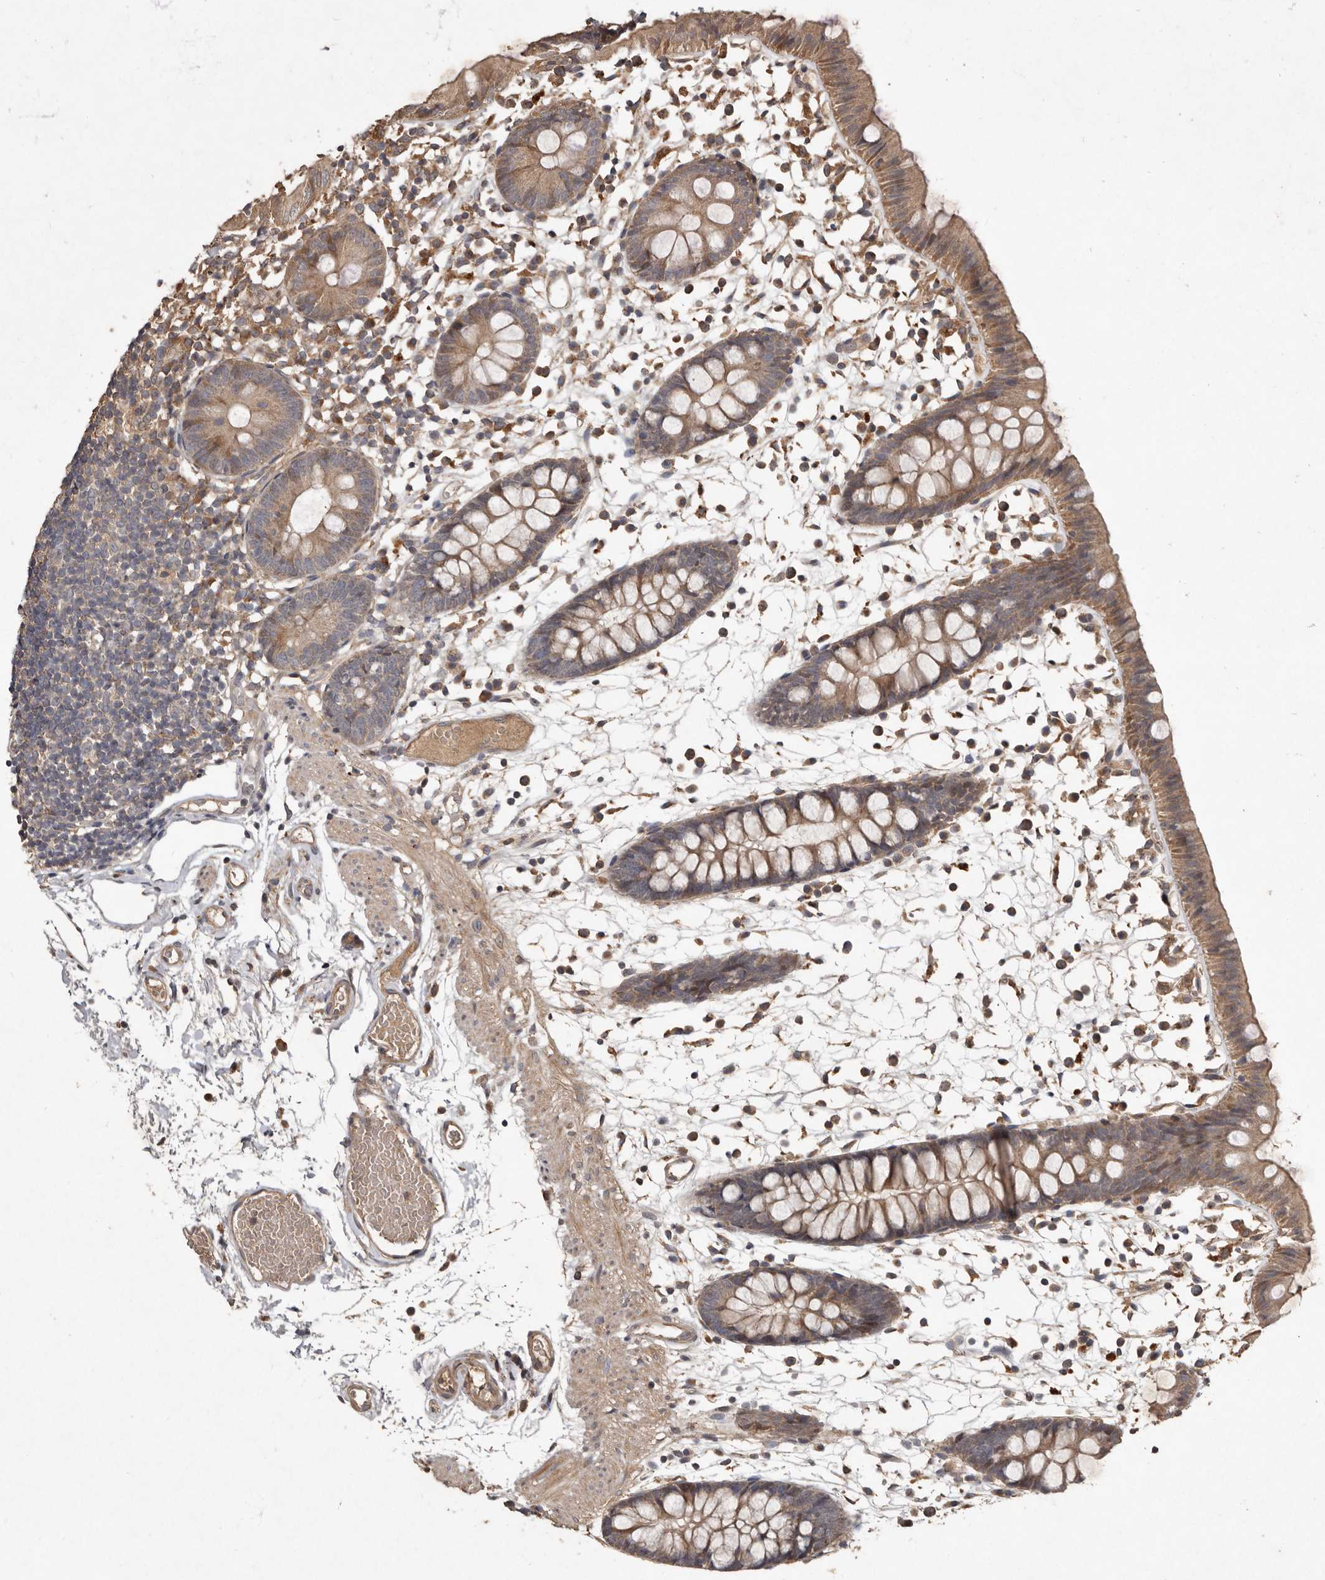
{"staining": {"intensity": "moderate", "quantity": ">75%", "location": "cytoplasmic/membranous"}, "tissue": "colon", "cell_type": "Endothelial cells", "image_type": "normal", "snomed": [{"axis": "morphology", "description": "Normal tissue, NOS"}, {"axis": "topography", "description": "Colon"}], "caption": "Colon stained for a protein (brown) shows moderate cytoplasmic/membranous positive expression in approximately >75% of endothelial cells.", "gene": "KIF26B", "patient": {"sex": "male", "age": 56}}